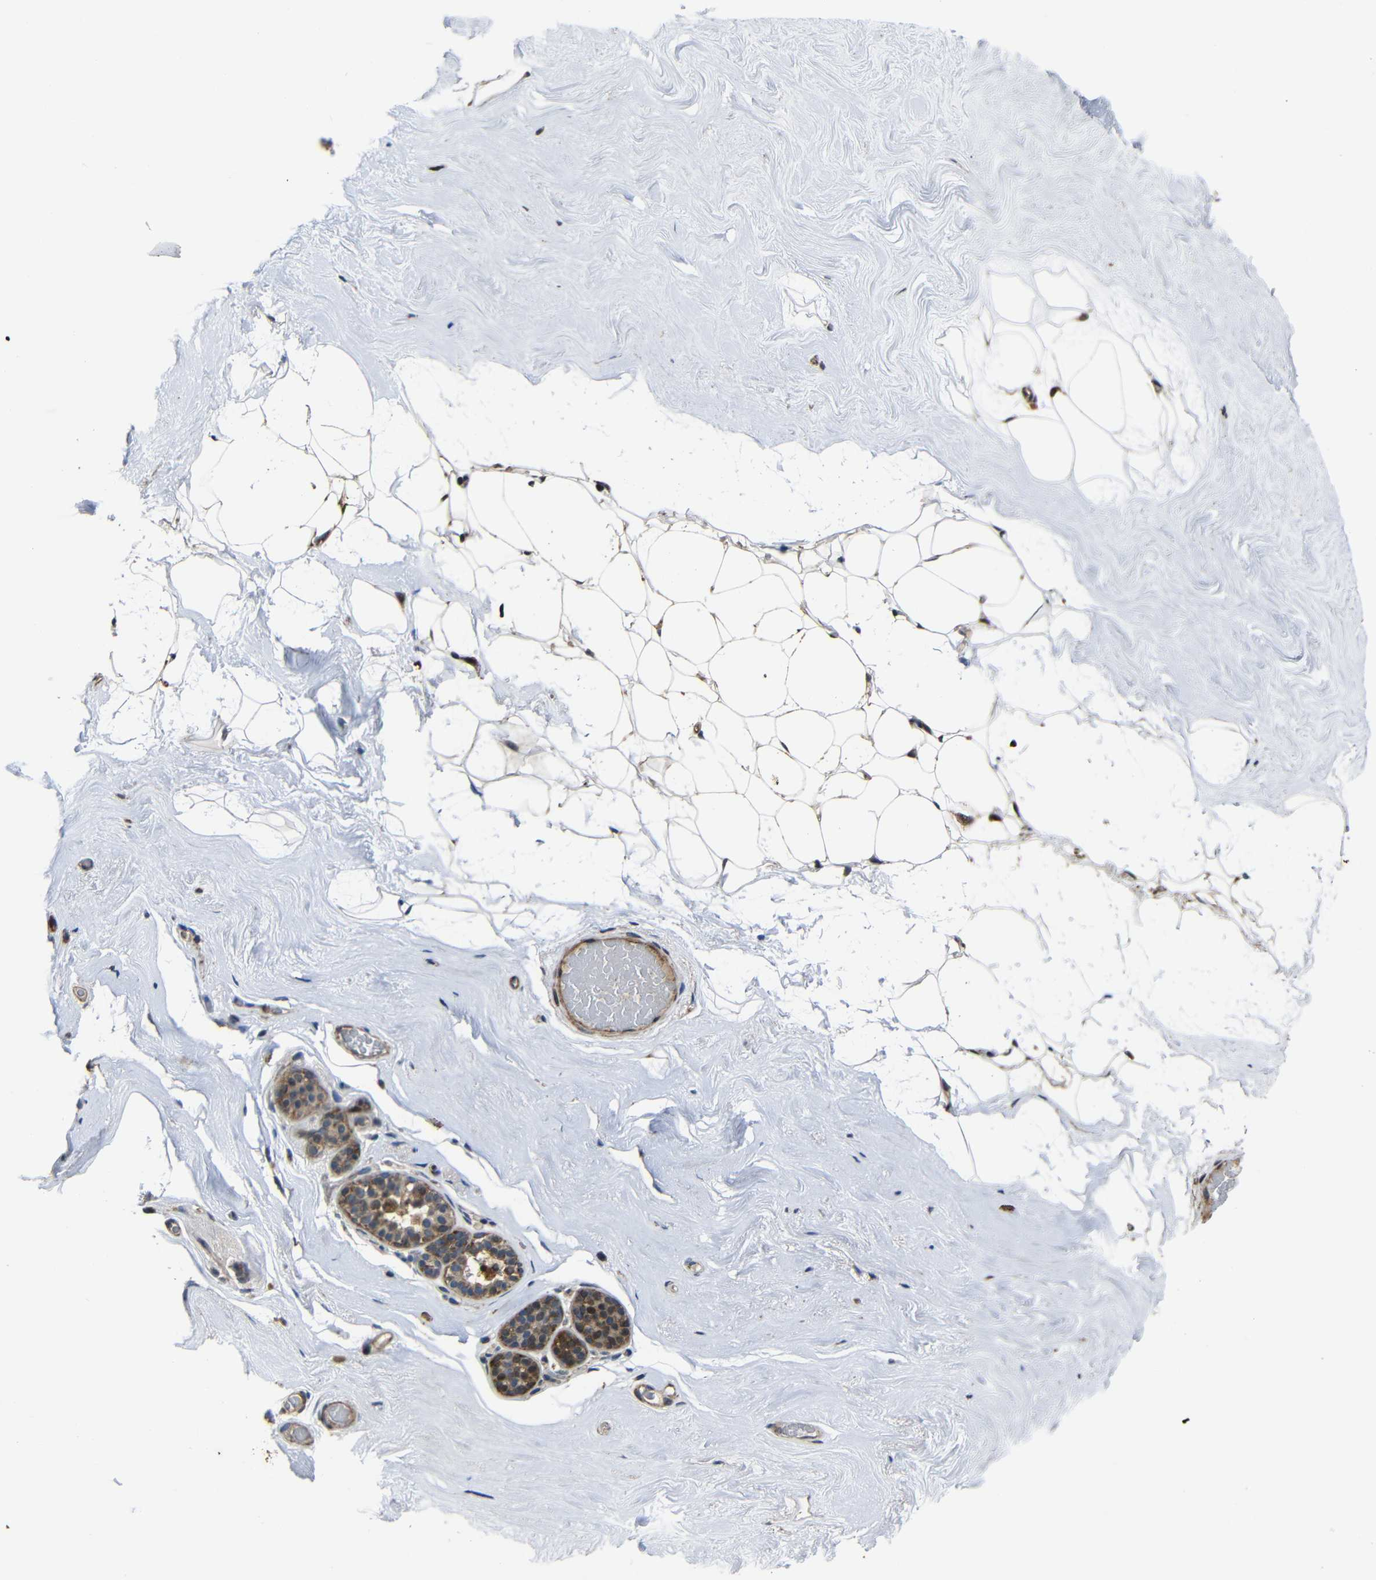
{"staining": {"intensity": "negative", "quantity": "none", "location": "none"}, "tissue": "breast", "cell_type": "Adipocytes", "image_type": "normal", "snomed": [{"axis": "morphology", "description": "Normal tissue, NOS"}, {"axis": "topography", "description": "Breast"}], "caption": "This is a photomicrograph of immunohistochemistry staining of unremarkable breast, which shows no staining in adipocytes.", "gene": "SNN", "patient": {"sex": "female", "age": 75}}